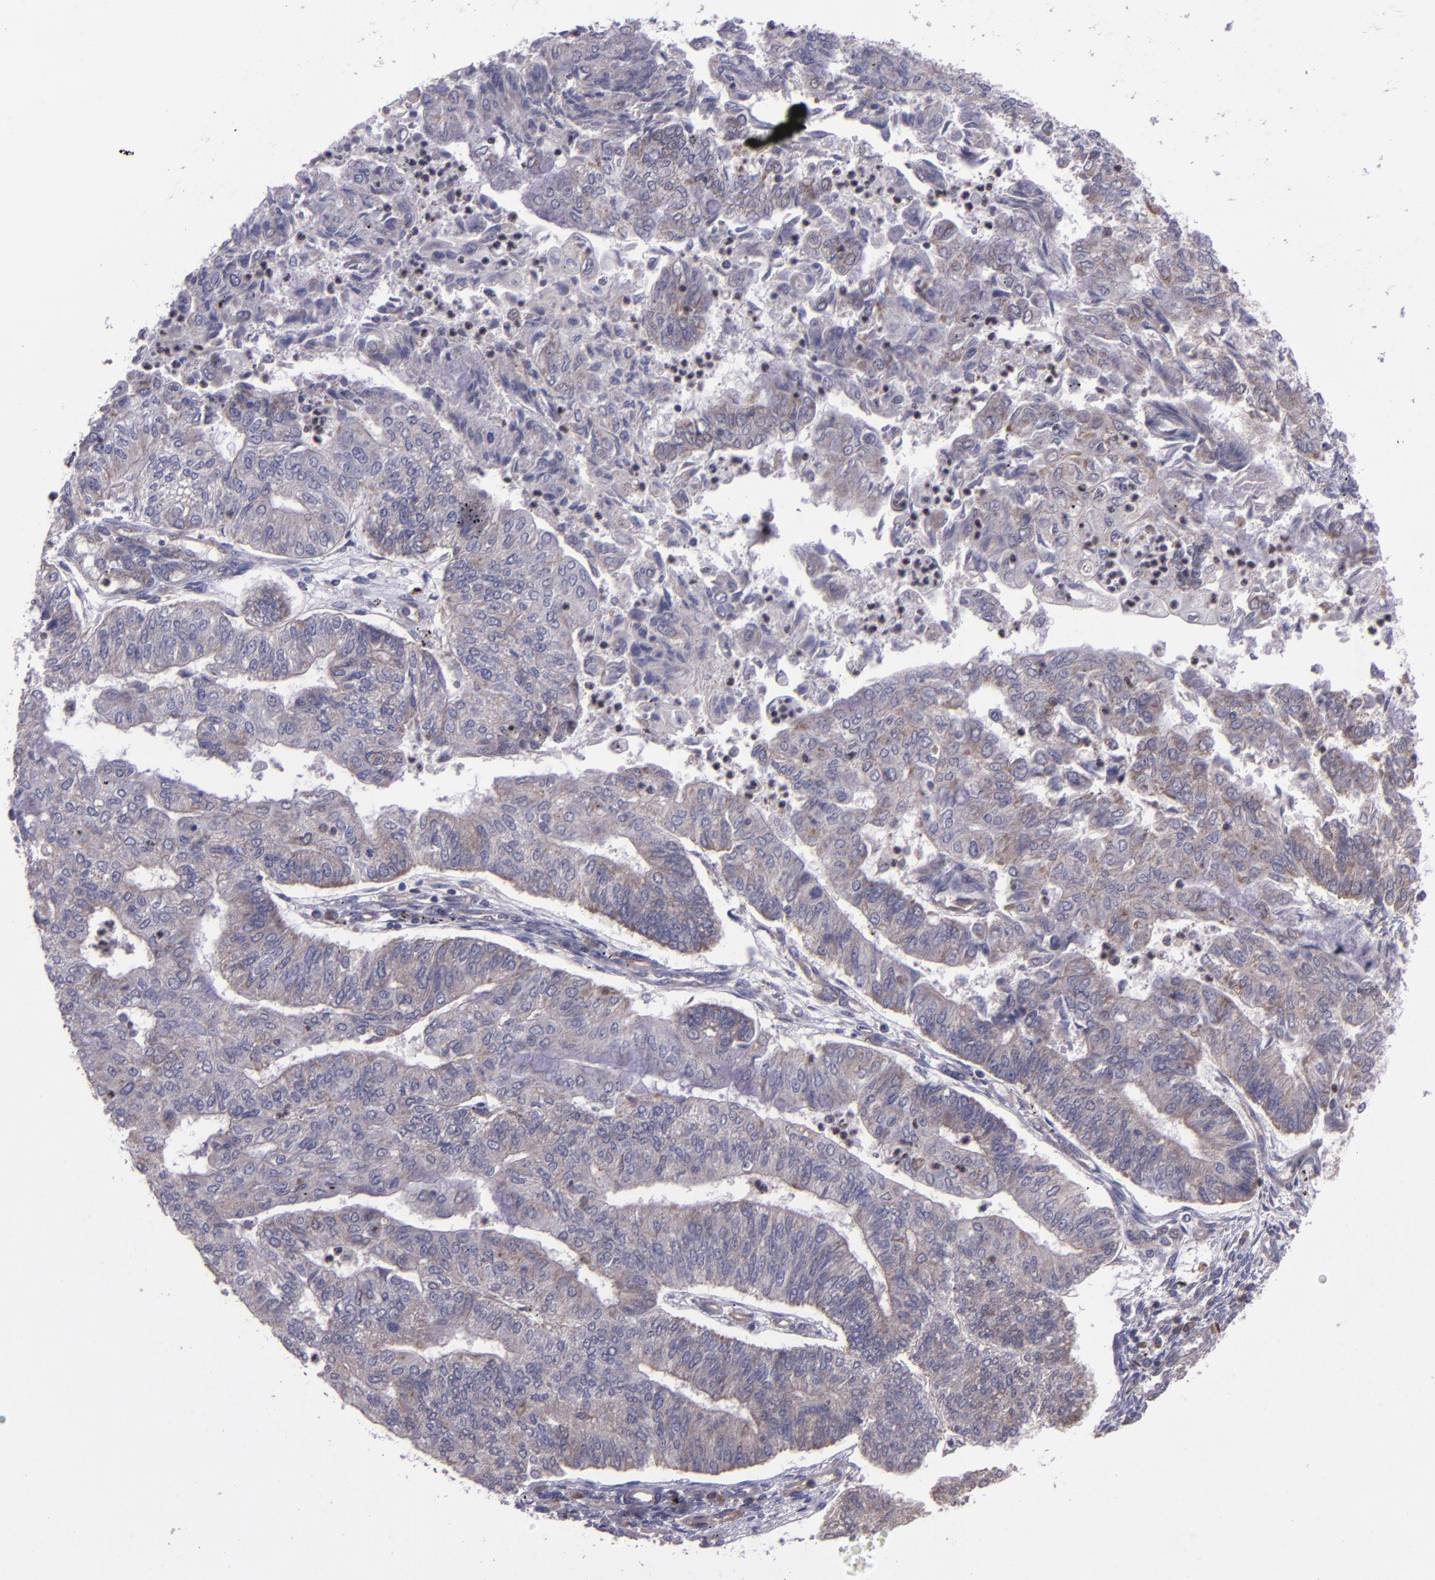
{"staining": {"intensity": "weak", "quantity": ">75%", "location": "cytoplasmic/membranous"}, "tissue": "endometrial cancer", "cell_type": "Tumor cells", "image_type": "cancer", "snomed": [{"axis": "morphology", "description": "Adenocarcinoma, NOS"}, {"axis": "topography", "description": "Endometrium"}], "caption": "Immunohistochemical staining of endometrial cancer (adenocarcinoma) shows weak cytoplasmic/membranous protein positivity in about >75% of tumor cells.", "gene": "LONP1", "patient": {"sex": "female", "age": 59}}